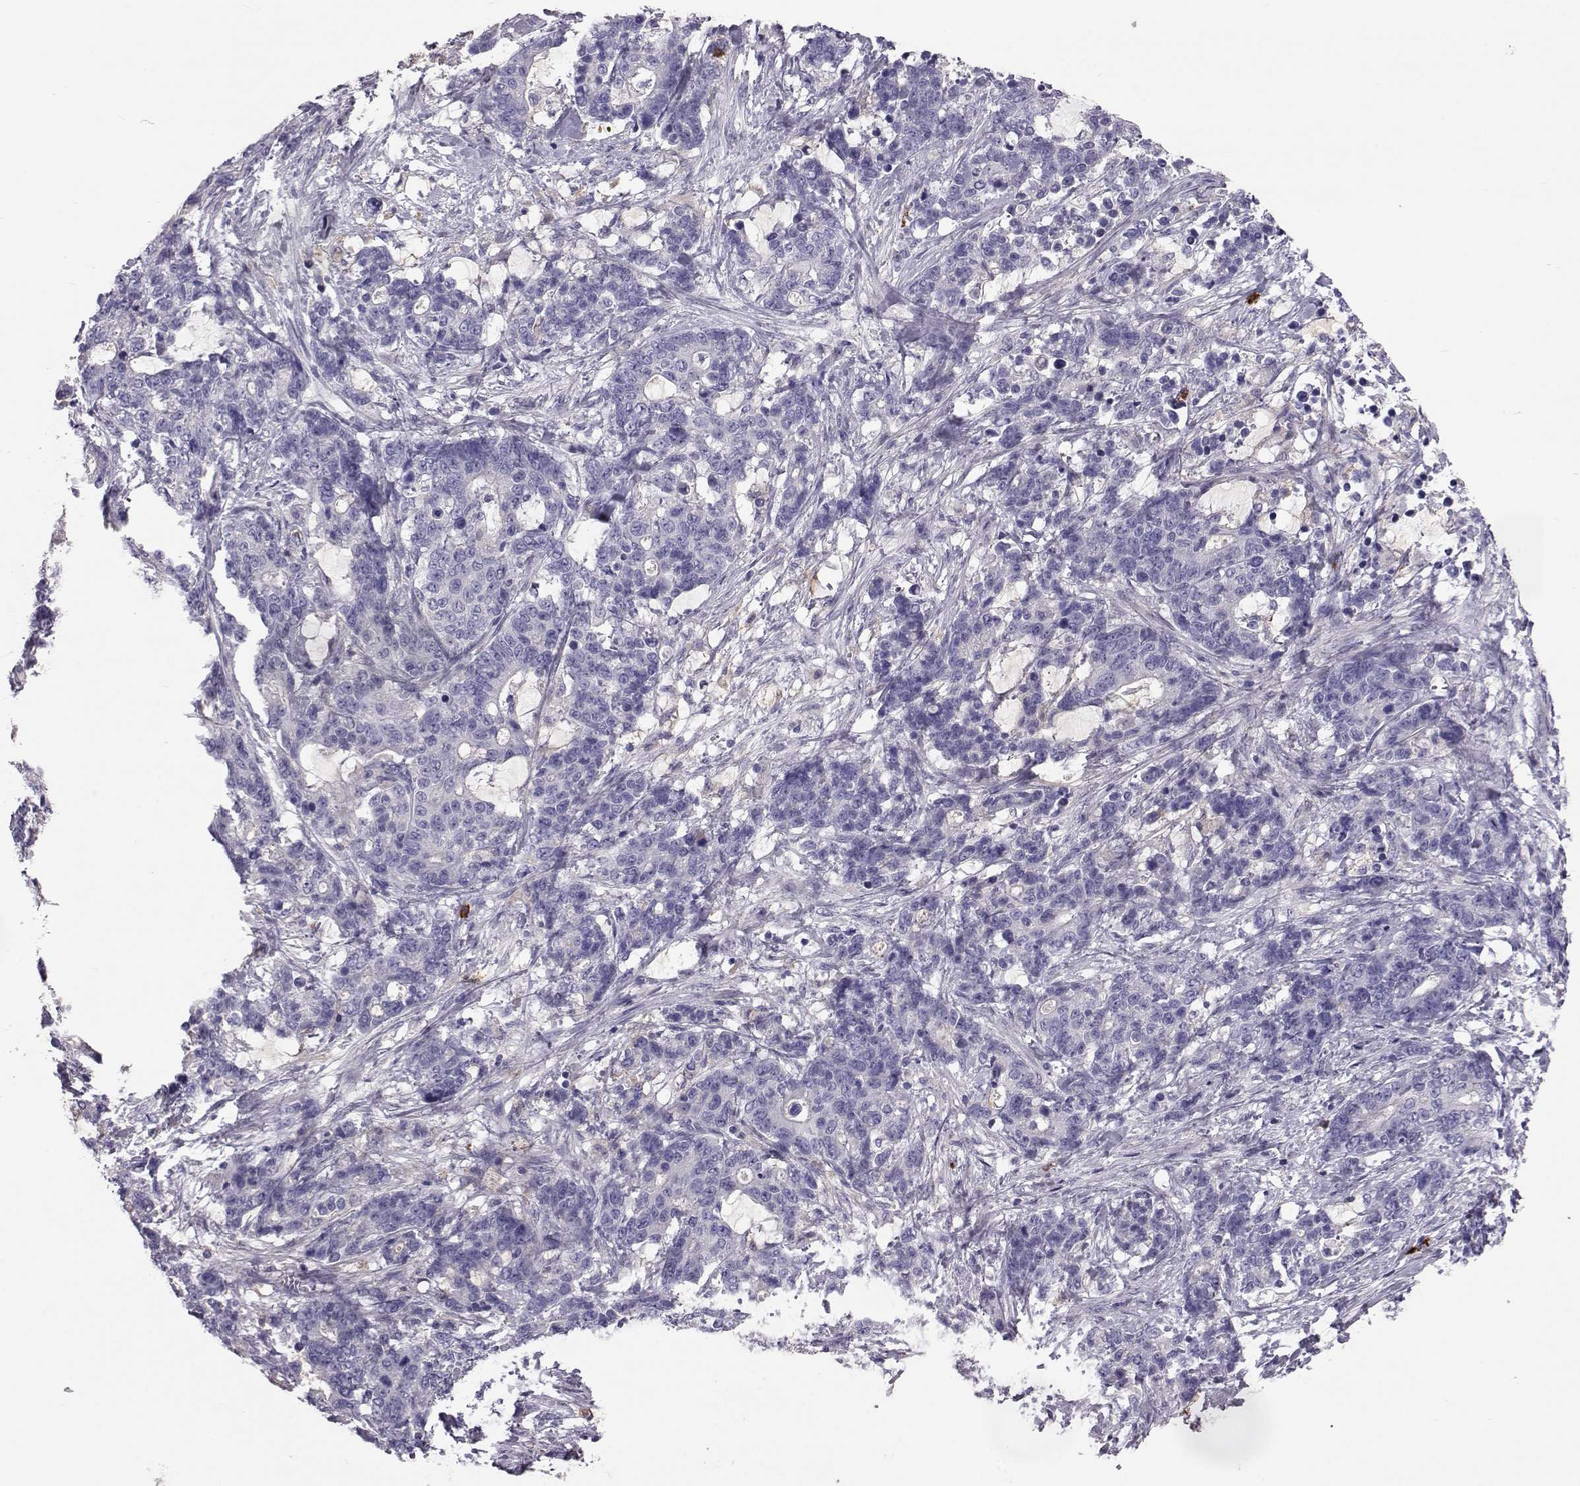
{"staining": {"intensity": "negative", "quantity": "none", "location": "none"}, "tissue": "stomach cancer", "cell_type": "Tumor cells", "image_type": "cancer", "snomed": [{"axis": "morphology", "description": "Normal tissue, NOS"}, {"axis": "morphology", "description": "Adenocarcinoma, NOS"}, {"axis": "topography", "description": "Stomach"}], "caption": "Stomach cancer (adenocarcinoma) was stained to show a protein in brown. There is no significant staining in tumor cells.", "gene": "ADGRG5", "patient": {"sex": "female", "age": 64}}